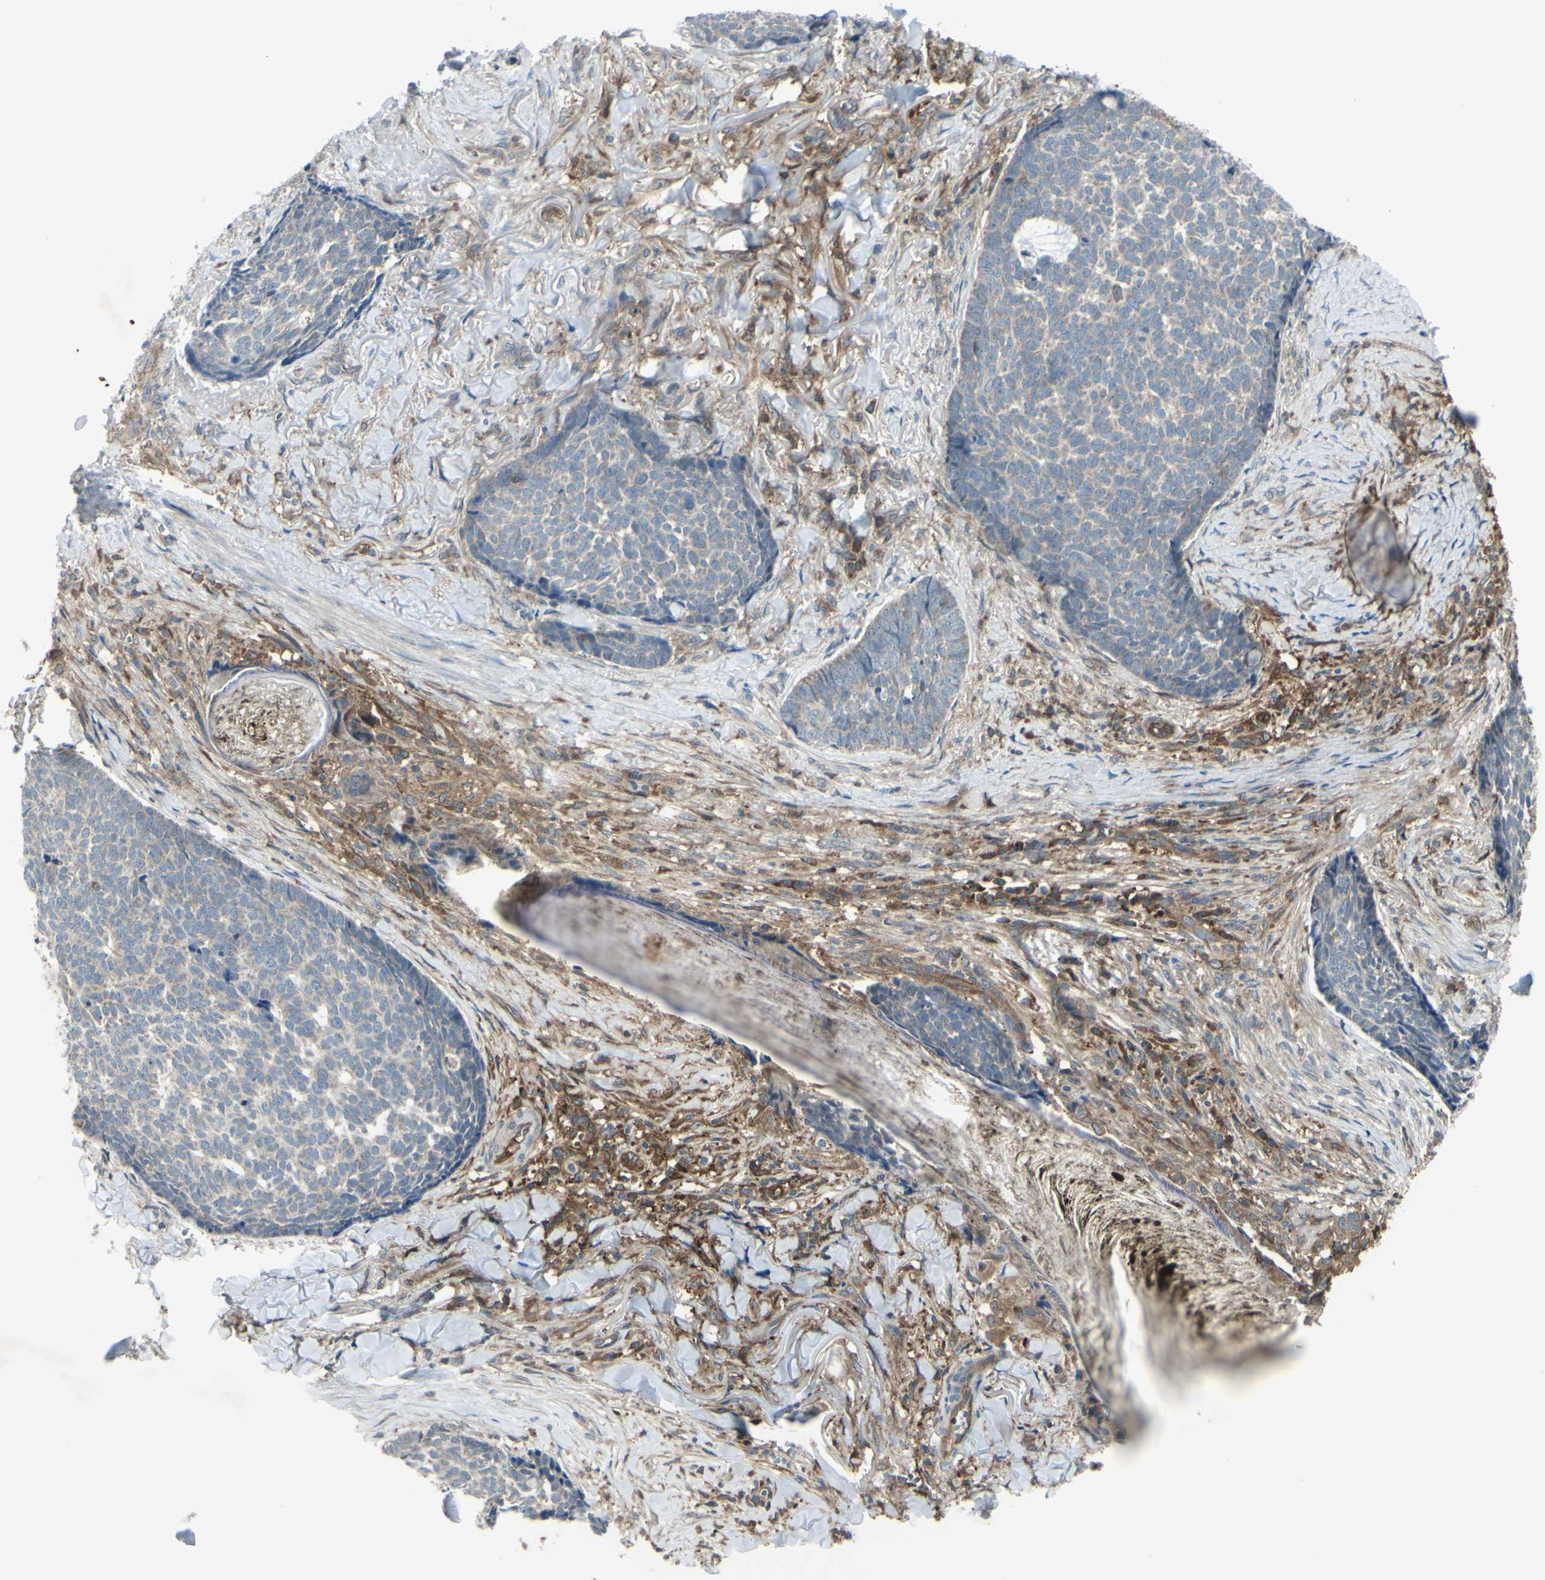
{"staining": {"intensity": "weak", "quantity": "25%-75%", "location": "cytoplasmic/membranous"}, "tissue": "skin cancer", "cell_type": "Tumor cells", "image_type": "cancer", "snomed": [{"axis": "morphology", "description": "Basal cell carcinoma"}, {"axis": "topography", "description": "Skin"}], "caption": "Skin cancer (basal cell carcinoma) stained with DAB immunohistochemistry (IHC) demonstrates low levels of weak cytoplasmic/membranous positivity in about 25%-75% of tumor cells. The staining was performed using DAB, with brown indicating positive protein expression. Nuclei are stained blue with hematoxylin.", "gene": "IGSF9B", "patient": {"sex": "male", "age": 84}}